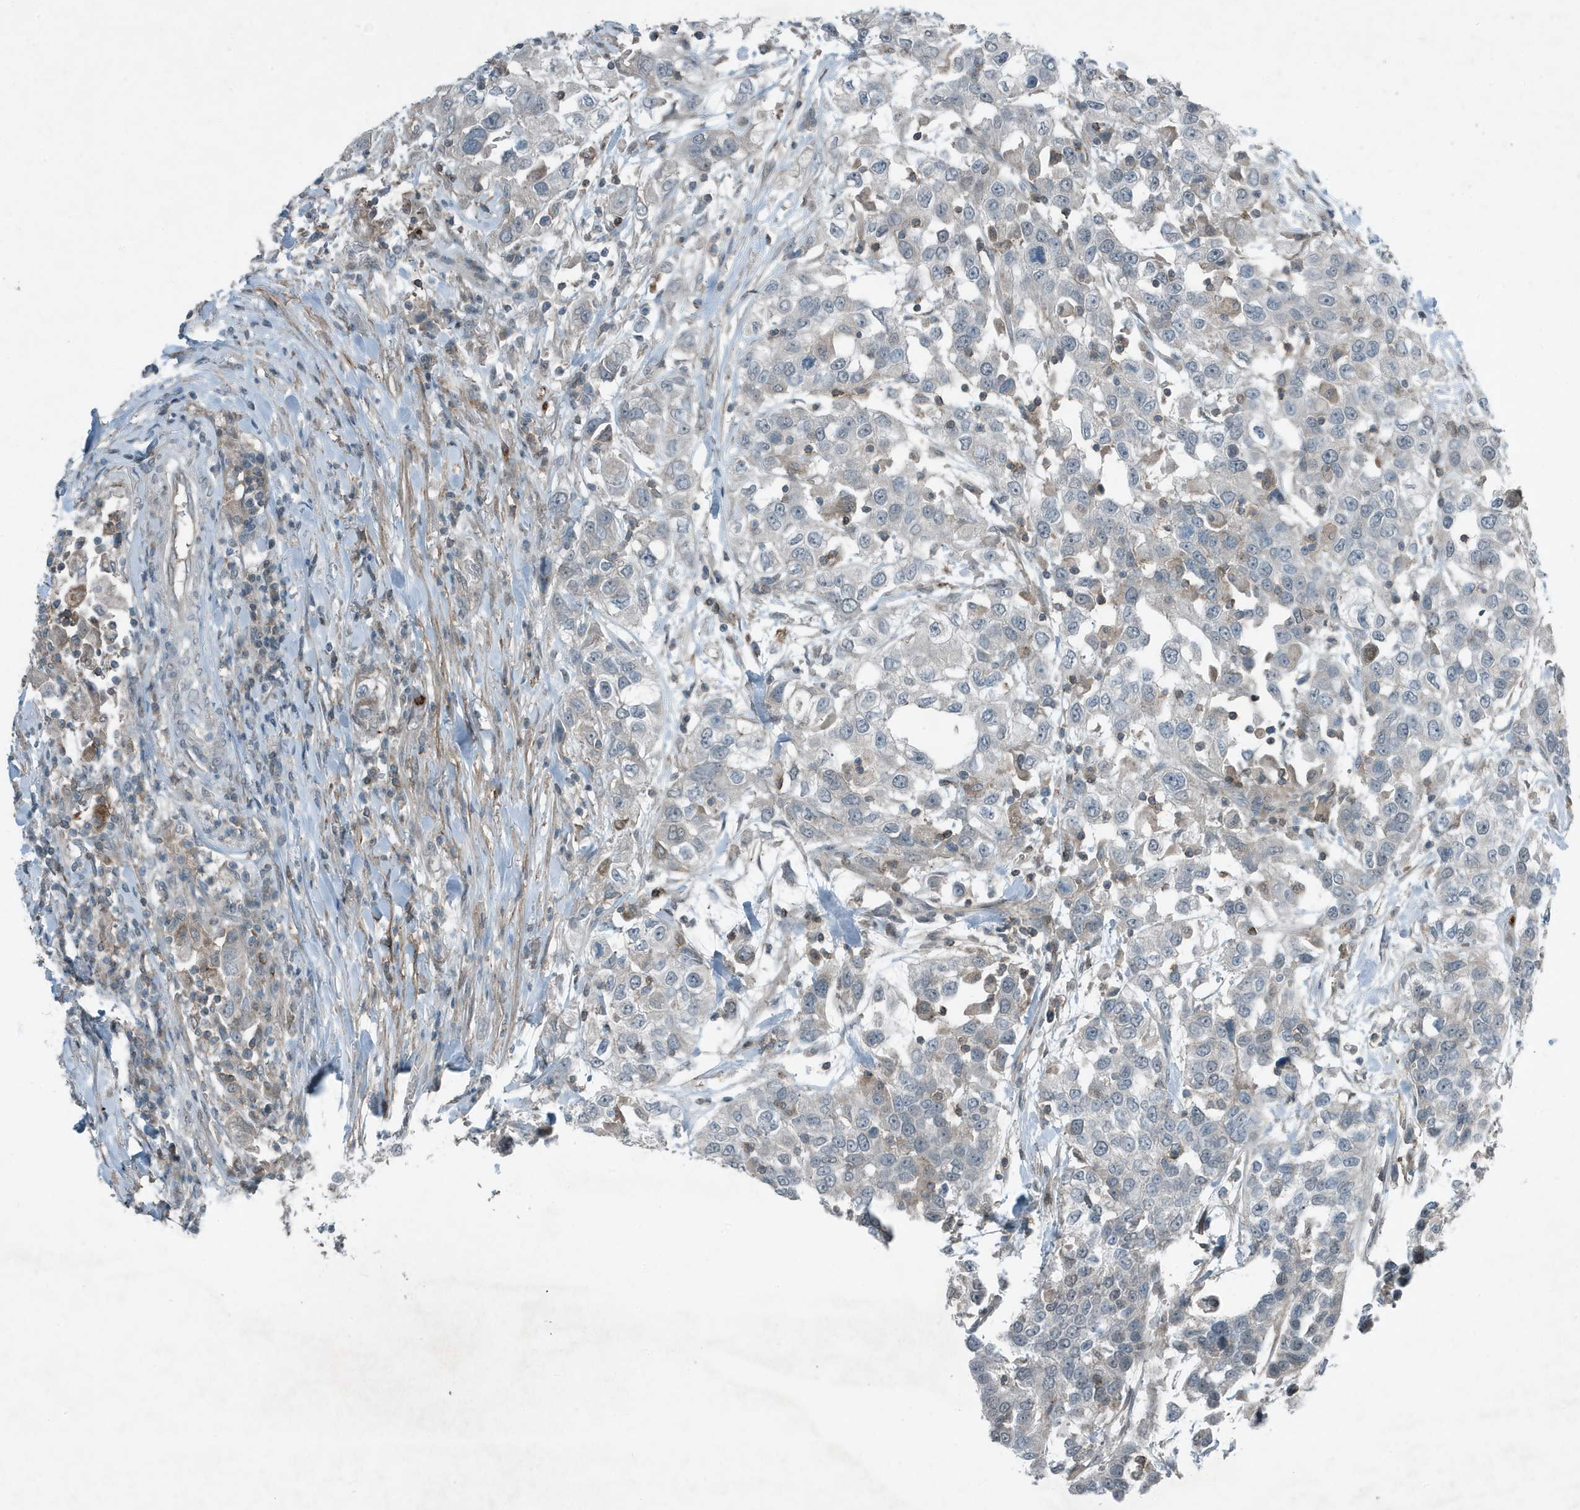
{"staining": {"intensity": "negative", "quantity": "none", "location": "none"}, "tissue": "urothelial cancer", "cell_type": "Tumor cells", "image_type": "cancer", "snomed": [{"axis": "morphology", "description": "Urothelial carcinoma, High grade"}, {"axis": "topography", "description": "Urinary bladder"}], "caption": "The image exhibits no staining of tumor cells in urothelial carcinoma (high-grade). Brightfield microscopy of IHC stained with DAB (brown) and hematoxylin (blue), captured at high magnification.", "gene": "DAPP1", "patient": {"sex": "female", "age": 80}}